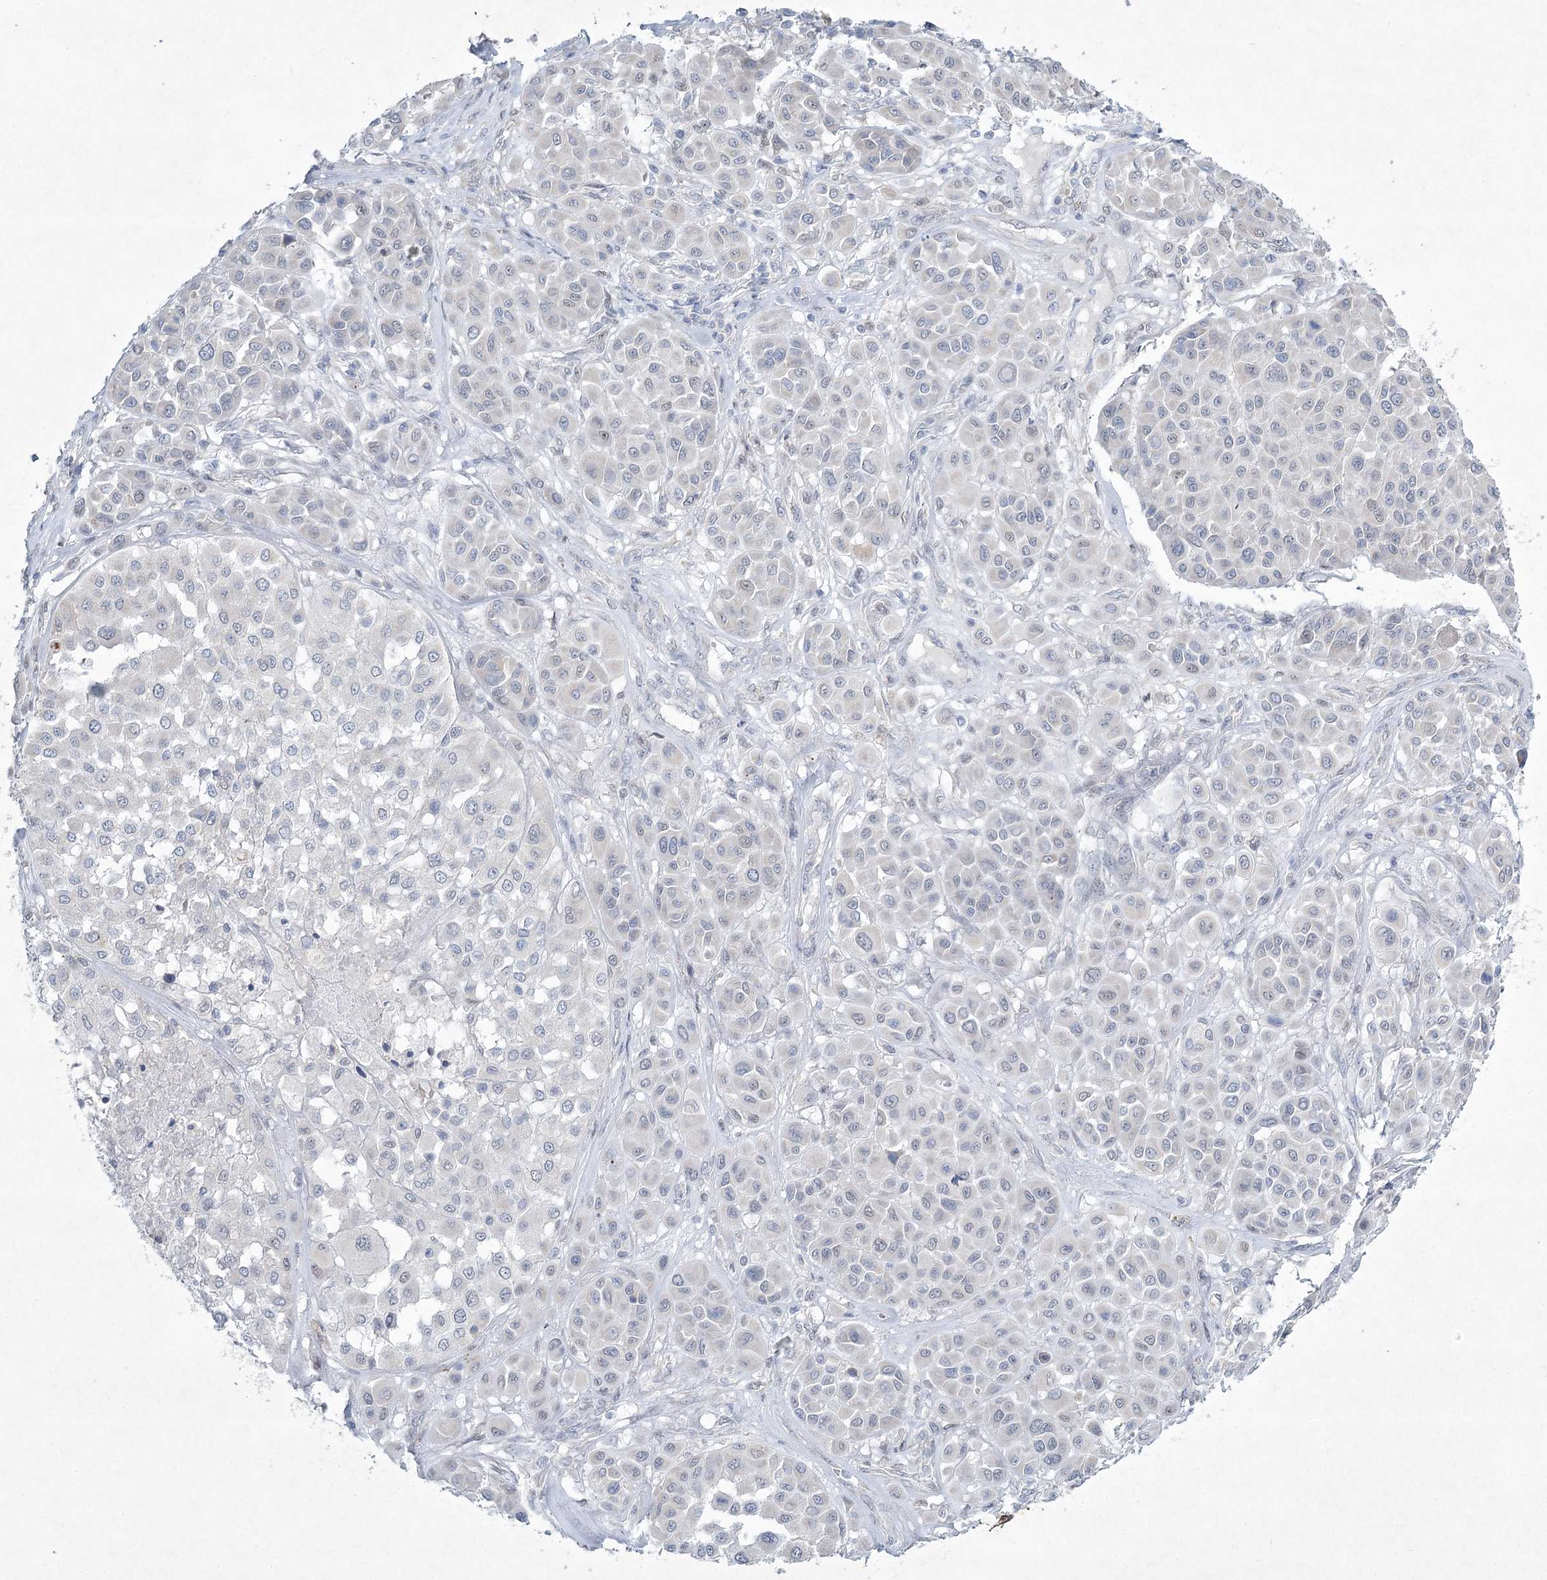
{"staining": {"intensity": "negative", "quantity": "none", "location": "none"}, "tissue": "melanoma", "cell_type": "Tumor cells", "image_type": "cancer", "snomed": [{"axis": "morphology", "description": "Malignant melanoma, Metastatic site"}, {"axis": "topography", "description": "Soft tissue"}], "caption": "Melanoma was stained to show a protein in brown. There is no significant staining in tumor cells.", "gene": "ABITRAM", "patient": {"sex": "male", "age": 41}}